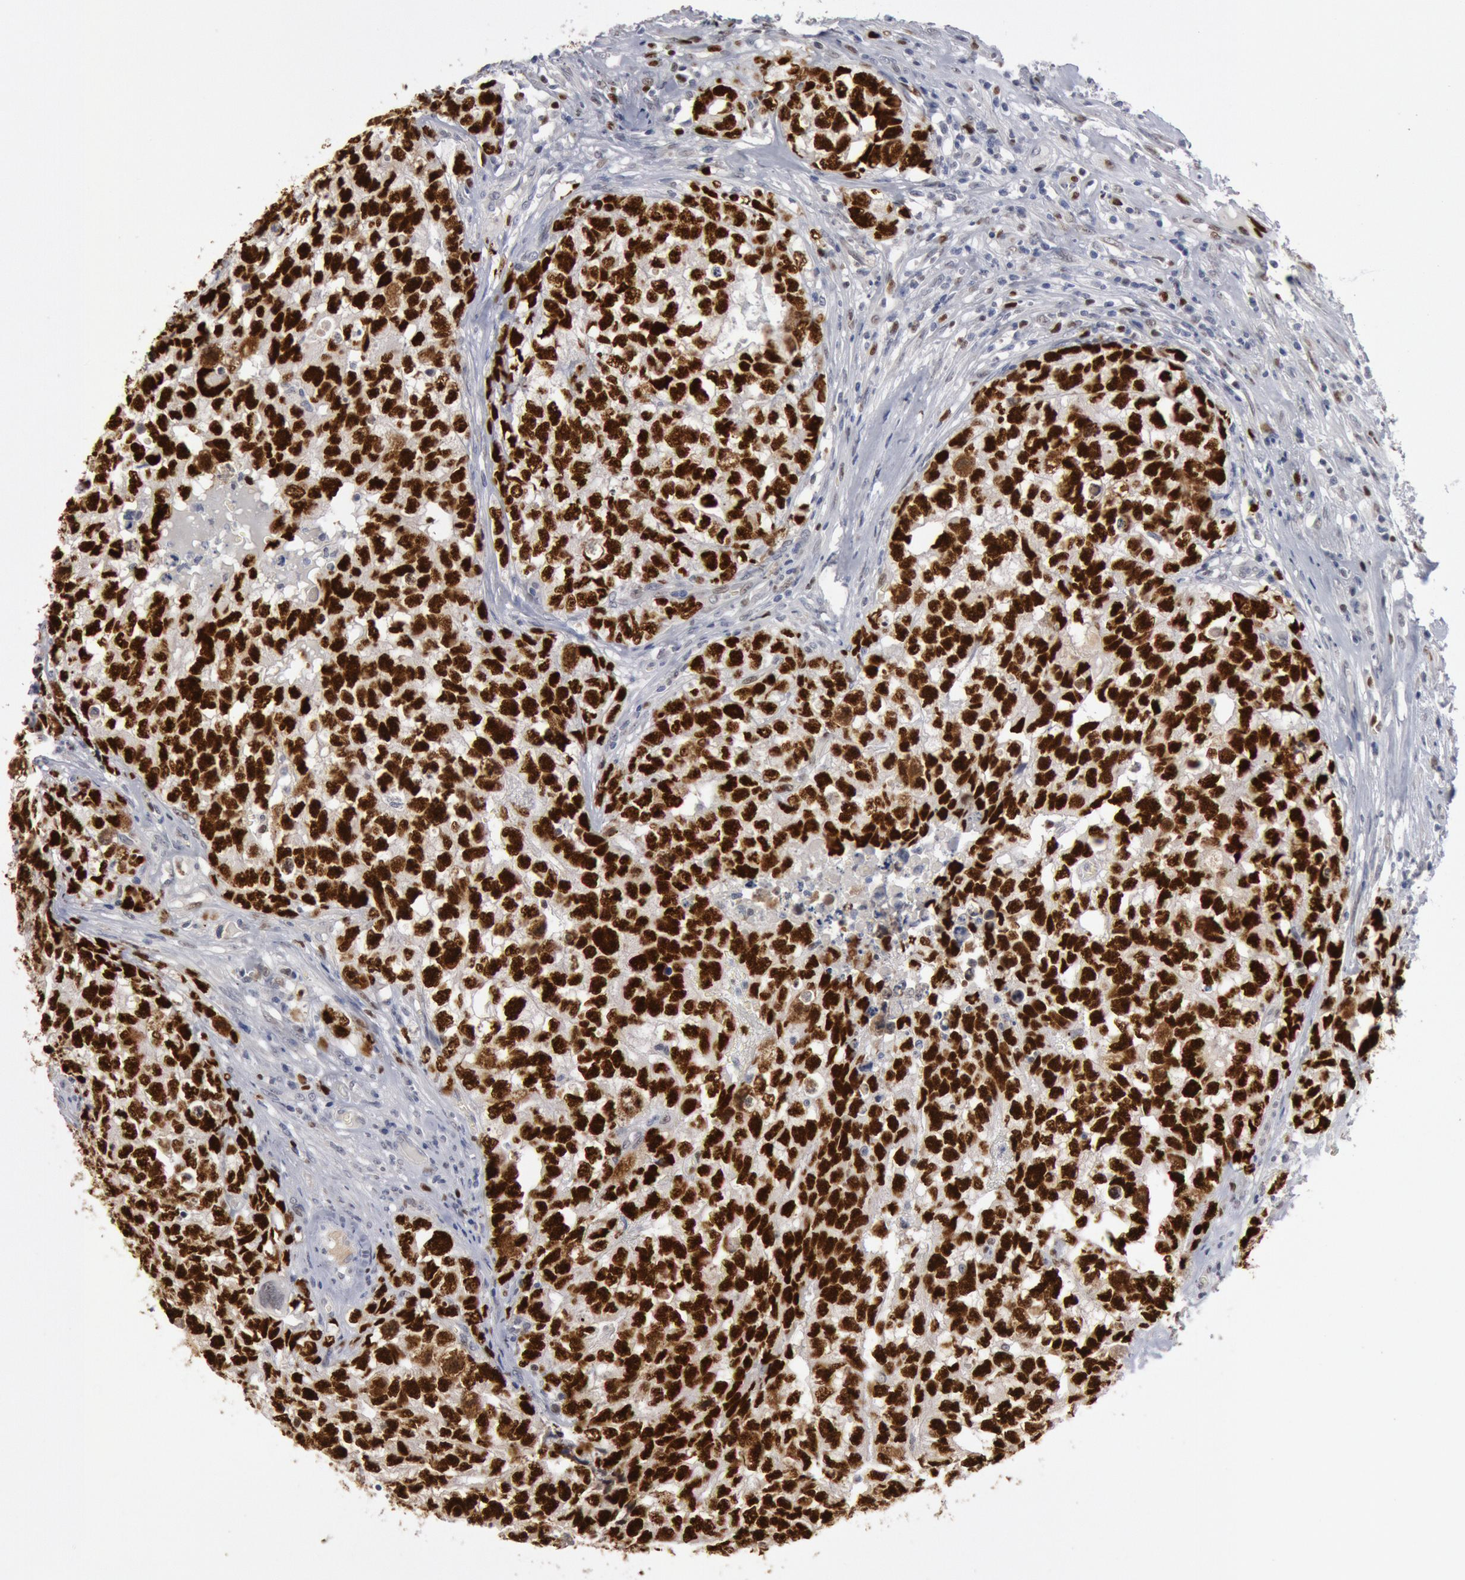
{"staining": {"intensity": "strong", "quantity": ">75%", "location": "nuclear"}, "tissue": "testis cancer", "cell_type": "Tumor cells", "image_type": "cancer", "snomed": [{"axis": "morphology", "description": "Carcinoma, Embryonal, NOS"}, {"axis": "topography", "description": "Testis"}], "caption": "Immunohistochemistry (IHC) of testis cancer (embryonal carcinoma) displays high levels of strong nuclear expression in approximately >75% of tumor cells.", "gene": "WDHD1", "patient": {"sex": "male", "age": 31}}